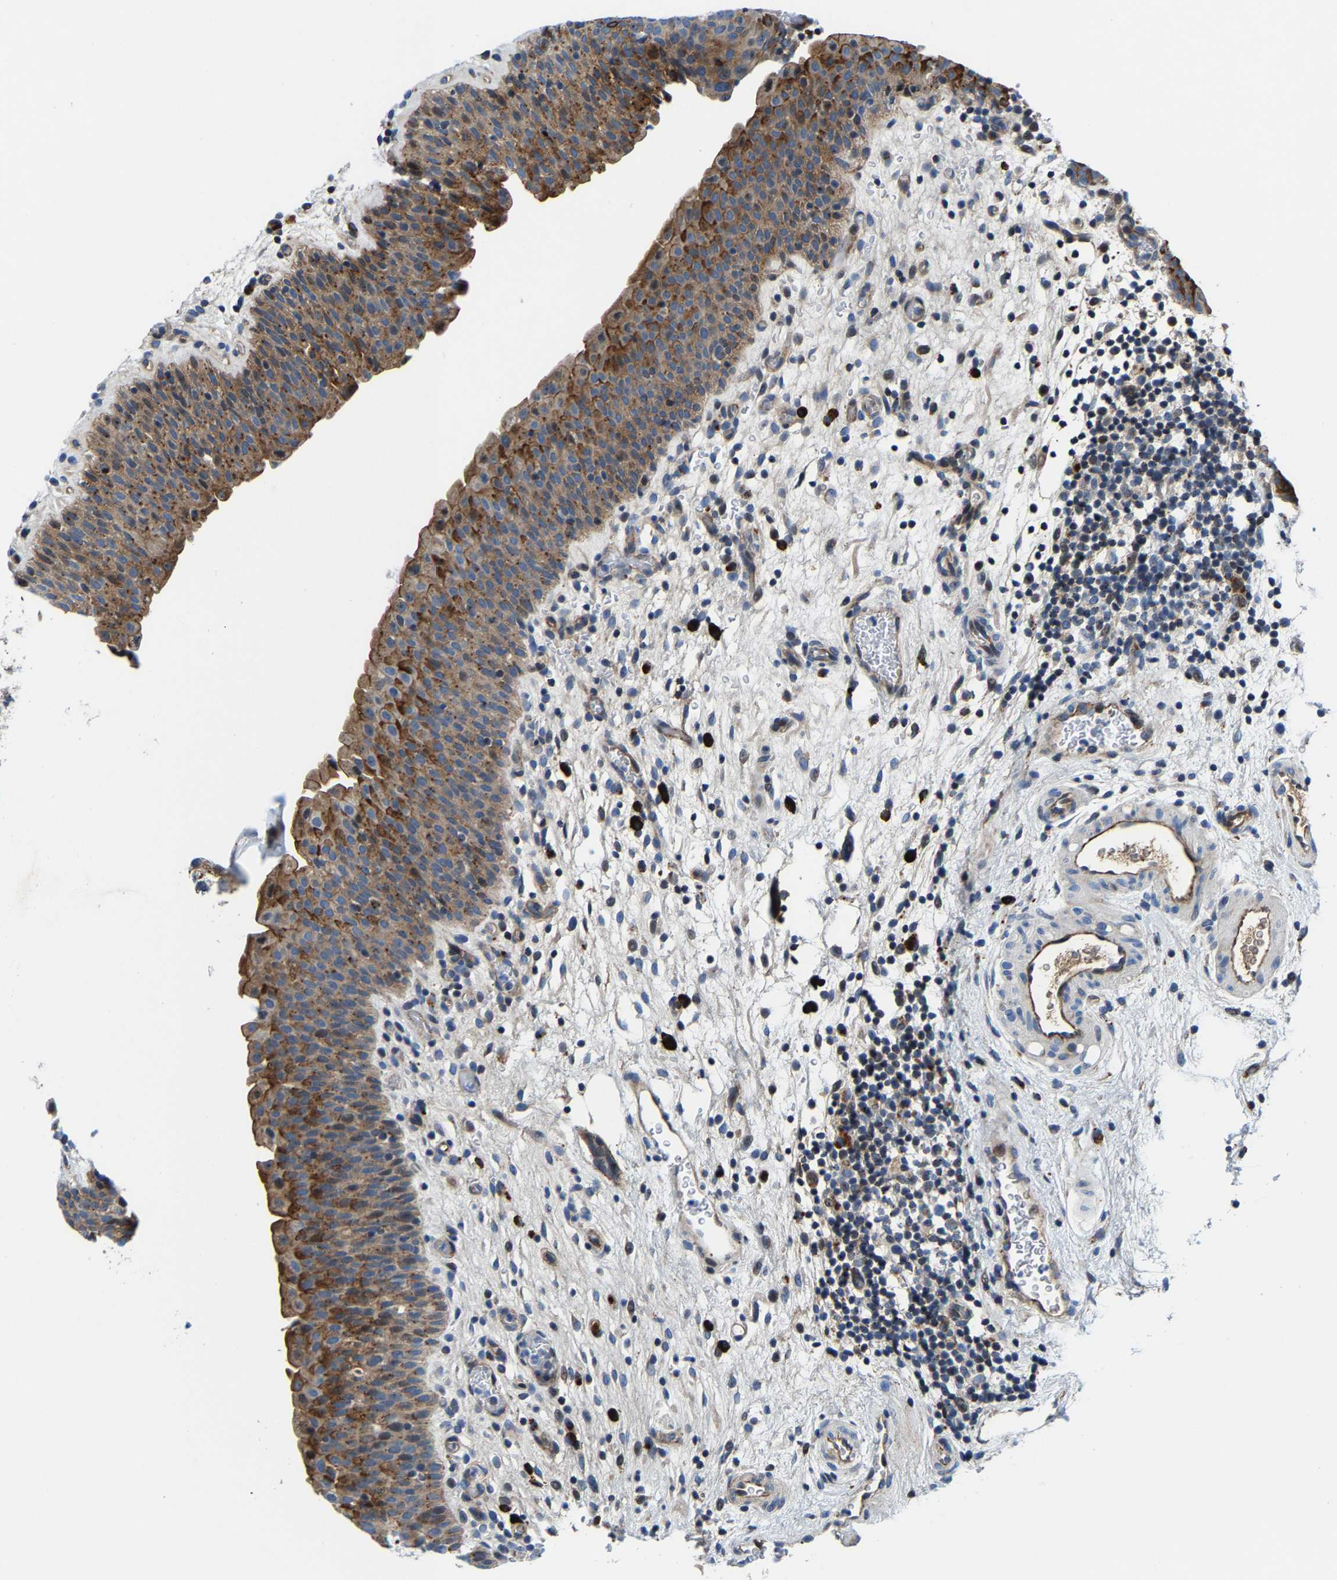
{"staining": {"intensity": "moderate", "quantity": ">75%", "location": "cytoplasmic/membranous"}, "tissue": "urinary bladder", "cell_type": "Urothelial cells", "image_type": "normal", "snomed": [{"axis": "morphology", "description": "Normal tissue, NOS"}, {"axis": "topography", "description": "Urinary bladder"}], "caption": "Protein staining of unremarkable urinary bladder reveals moderate cytoplasmic/membranous positivity in approximately >75% of urothelial cells.", "gene": "DPP7", "patient": {"sex": "male", "age": 37}}